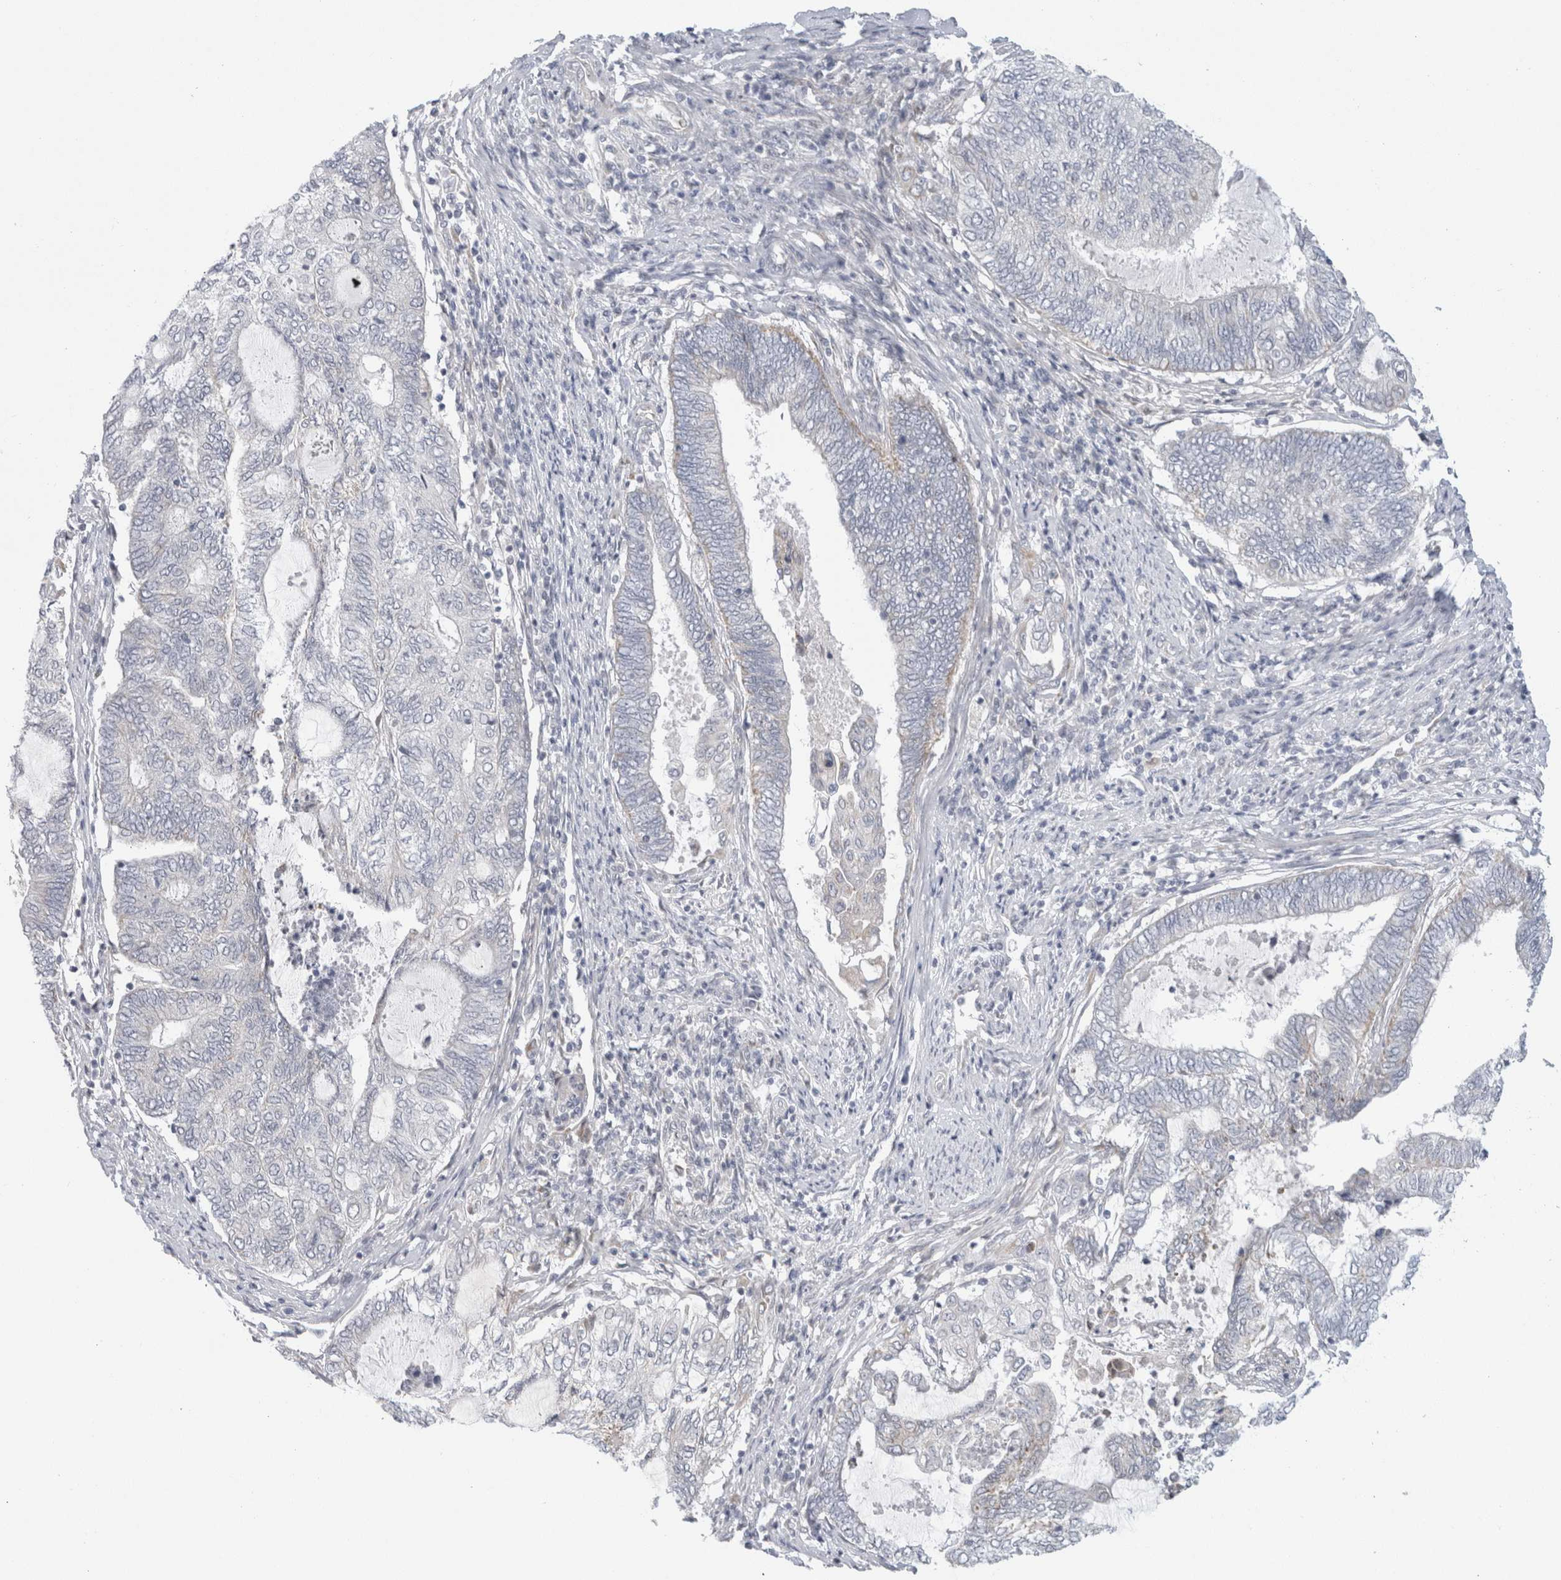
{"staining": {"intensity": "negative", "quantity": "none", "location": "none"}, "tissue": "endometrial cancer", "cell_type": "Tumor cells", "image_type": "cancer", "snomed": [{"axis": "morphology", "description": "Adenocarcinoma, NOS"}, {"axis": "topography", "description": "Uterus"}, {"axis": "topography", "description": "Endometrium"}], "caption": "Immunohistochemistry (IHC) micrograph of neoplastic tissue: endometrial cancer (adenocarcinoma) stained with DAB exhibits no significant protein expression in tumor cells.", "gene": "FAHD1", "patient": {"sex": "female", "age": 70}}